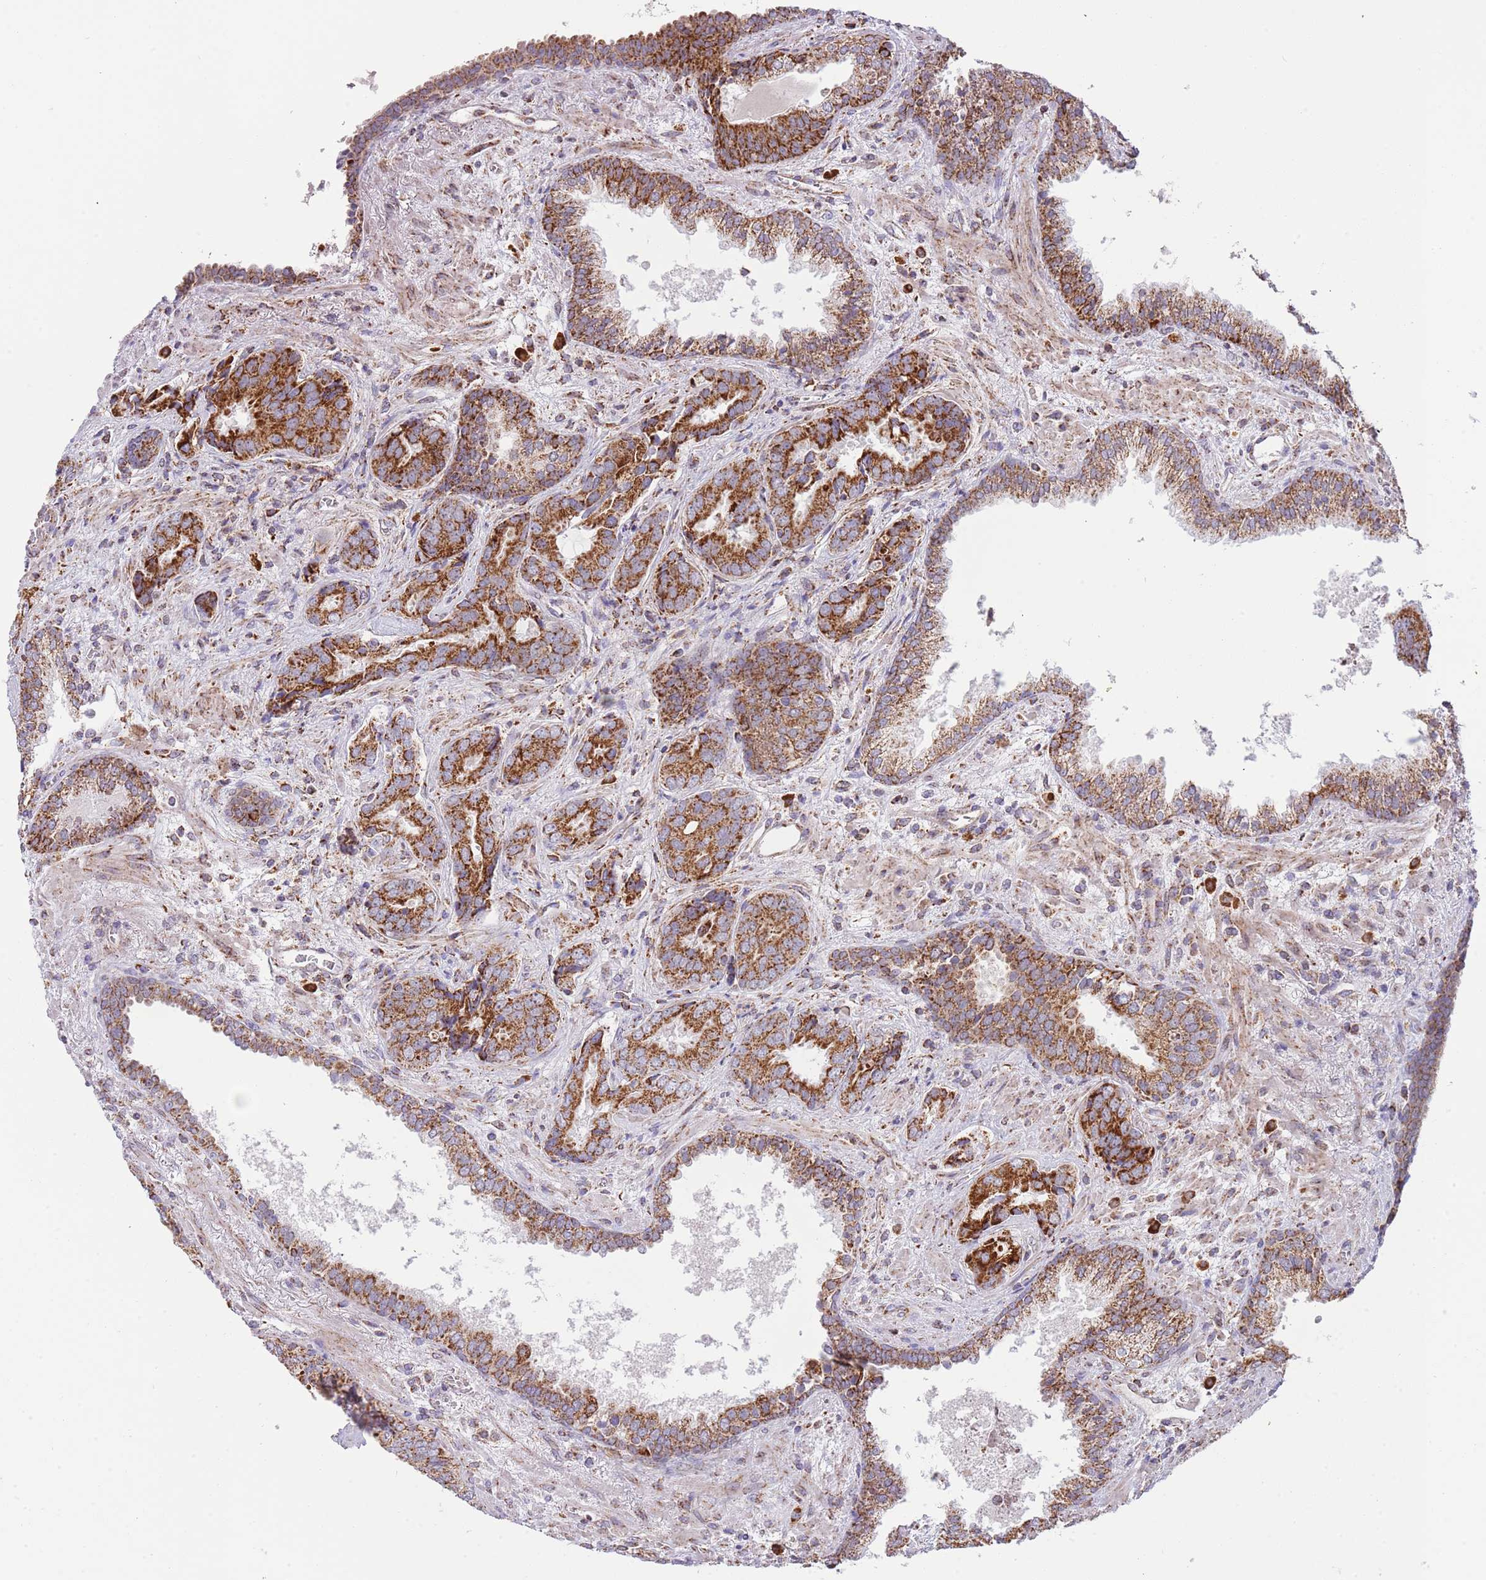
{"staining": {"intensity": "strong", "quantity": ">75%", "location": "cytoplasmic/membranous"}, "tissue": "prostate cancer", "cell_type": "Tumor cells", "image_type": "cancer", "snomed": [{"axis": "morphology", "description": "Adenocarcinoma, High grade"}, {"axis": "topography", "description": "Prostate"}], "caption": "Human prostate cancer stained for a protein (brown) demonstrates strong cytoplasmic/membranous positive expression in about >75% of tumor cells.", "gene": "LHX6", "patient": {"sex": "male", "age": 71}}